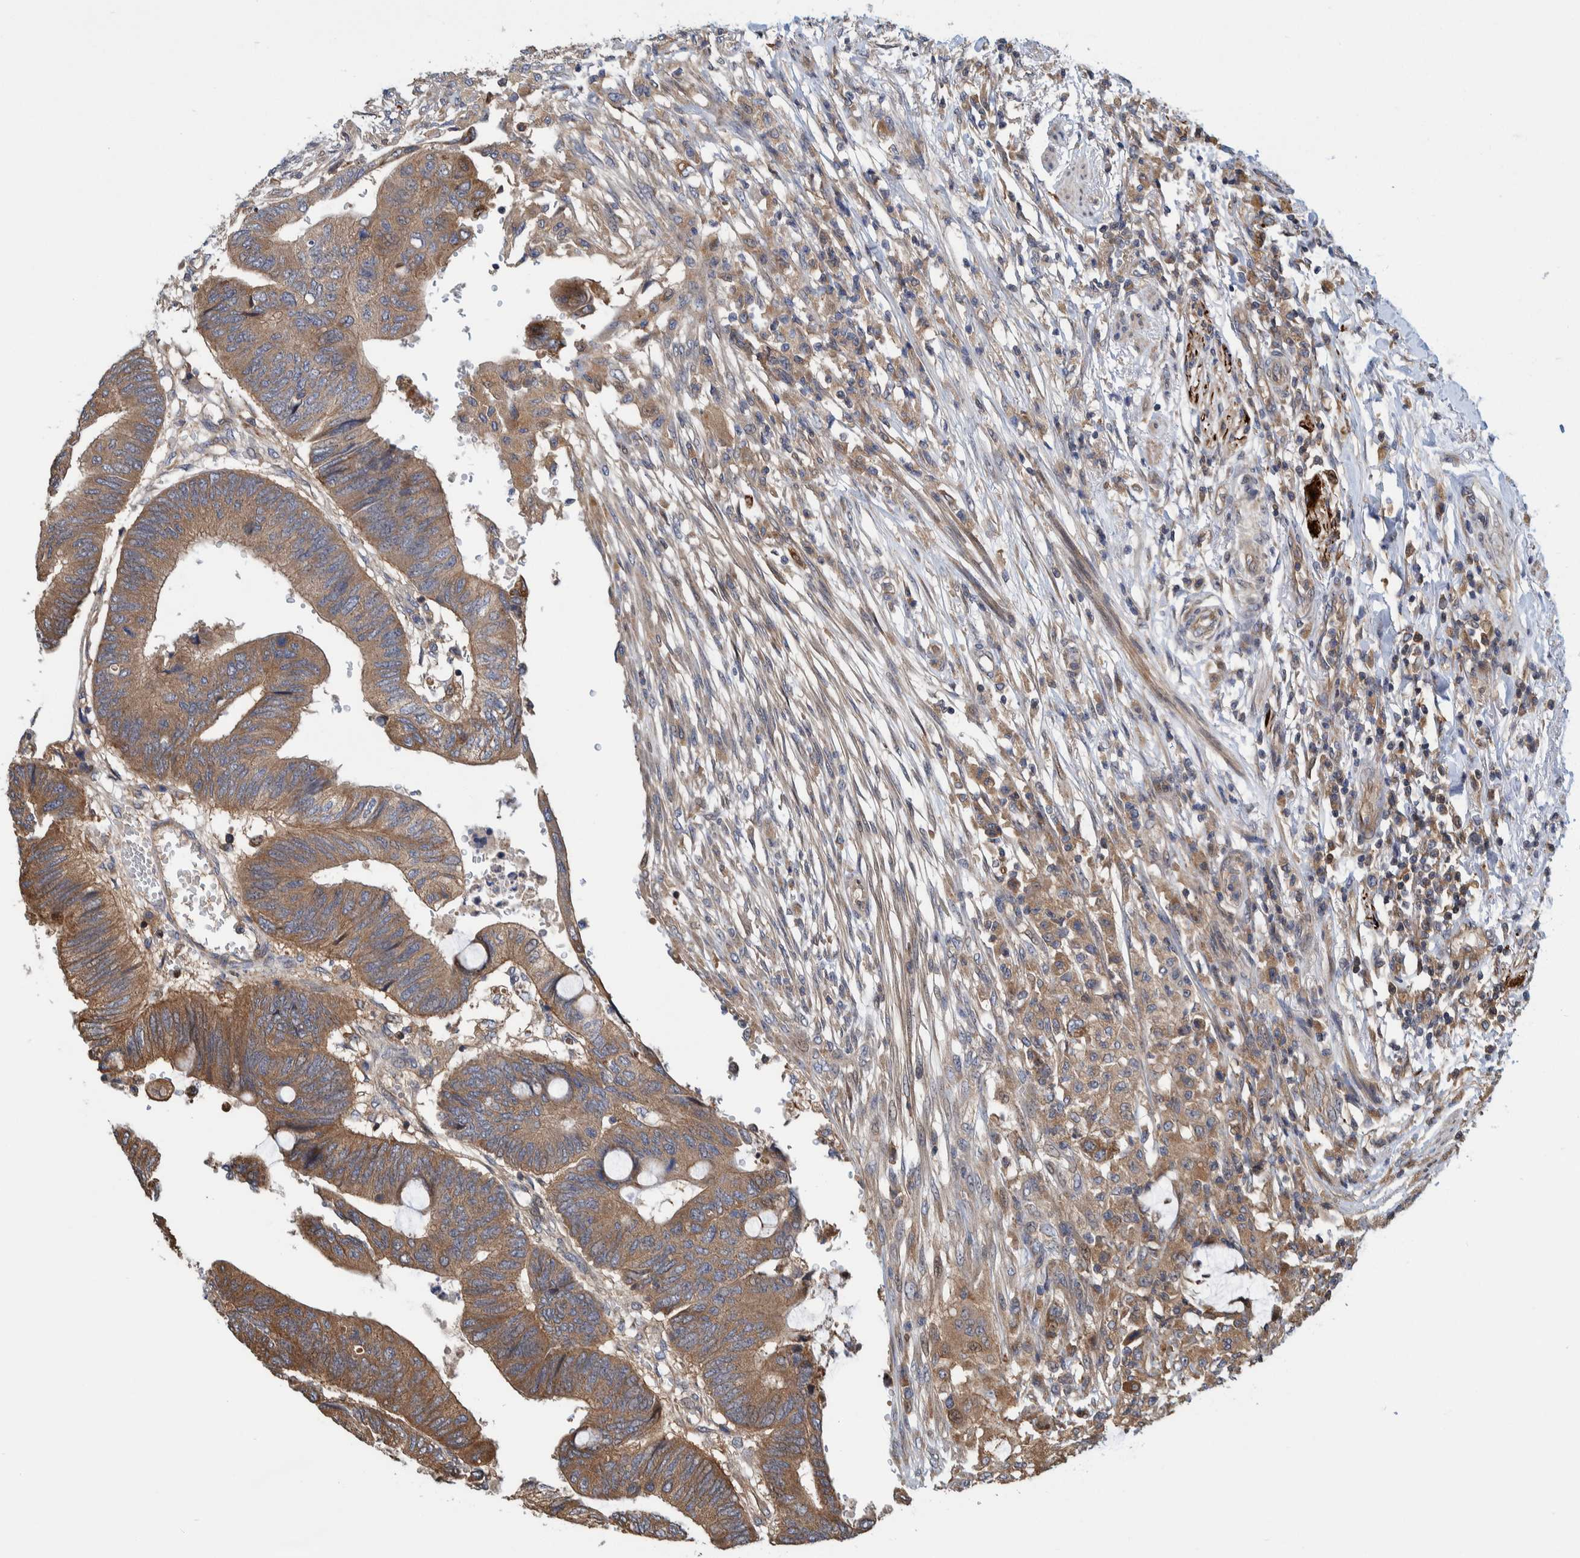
{"staining": {"intensity": "moderate", "quantity": ">75%", "location": "cytoplasmic/membranous"}, "tissue": "colorectal cancer", "cell_type": "Tumor cells", "image_type": "cancer", "snomed": [{"axis": "morphology", "description": "Normal tissue, NOS"}, {"axis": "morphology", "description": "Adenocarcinoma, NOS"}, {"axis": "topography", "description": "Rectum"}, {"axis": "topography", "description": "Peripheral nerve tissue"}], "caption": "Immunohistochemistry (DAB (3,3'-diaminobenzidine)) staining of adenocarcinoma (colorectal) demonstrates moderate cytoplasmic/membranous protein expression in about >75% of tumor cells.", "gene": "CCDC57", "patient": {"sex": "male", "age": 92}}